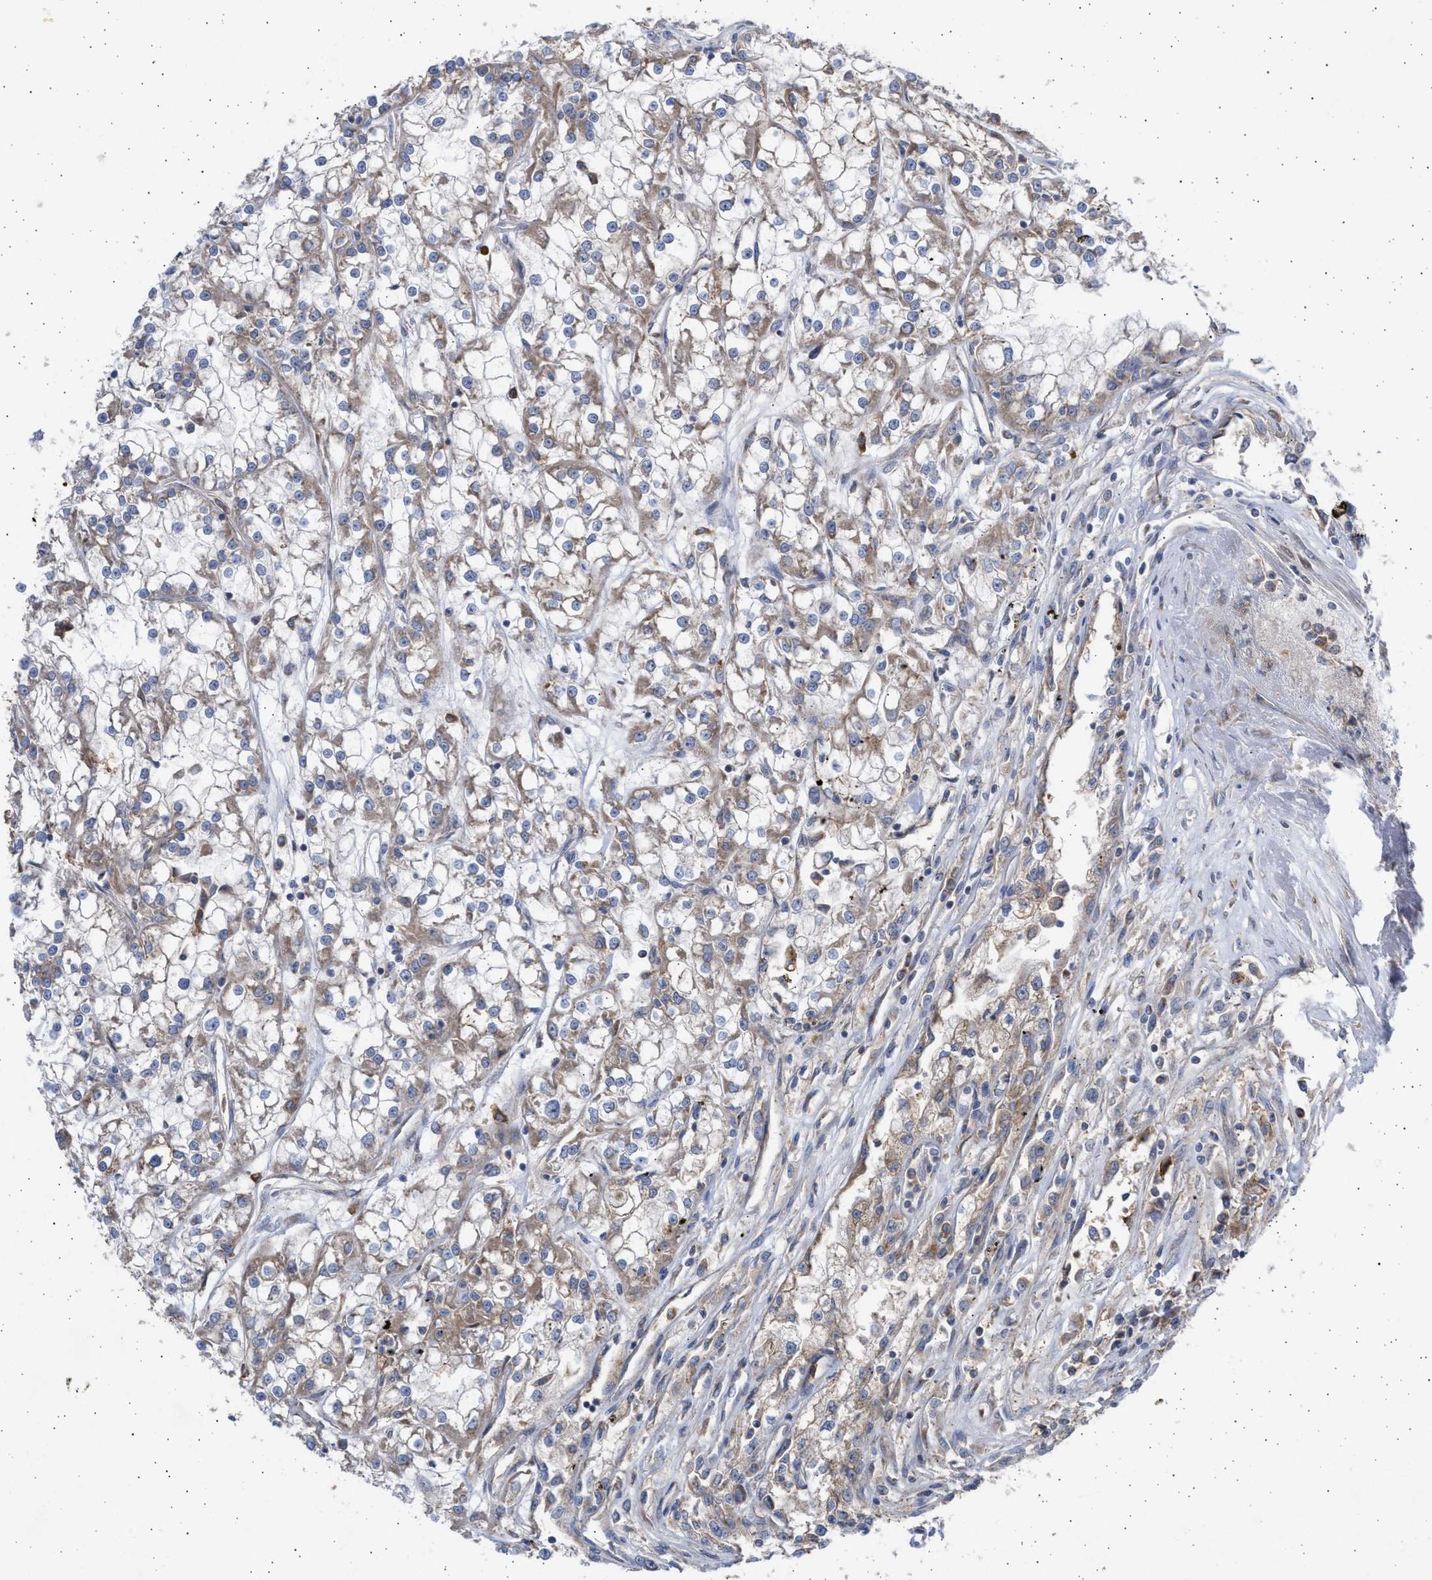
{"staining": {"intensity": "moderate", "quantity": ">75%", "location": "cytoplasmic/membranous"}, "tissue": "renal cancer", "cell_type": "Tumor cells", "image_type": "cancer", "snomed": [{"axis": "morphology", "description": "Adenocarcinoma, NOS"}, {"axis": "topography", "description": "Kidney"}], "caption": "IHC photomicrograph of neoplastic tissue: adenocarcinoma (renal) stained using immunohistochemistry (IHC) demonstrates medium levels of moderate protein expression localized specifically in the cytoplasmic/membranous of tumor cells, appearing as a cytoplasmic/membranous brown color.", "gene": "TTC19", "patient": {"sex": "female", "age": 52}}